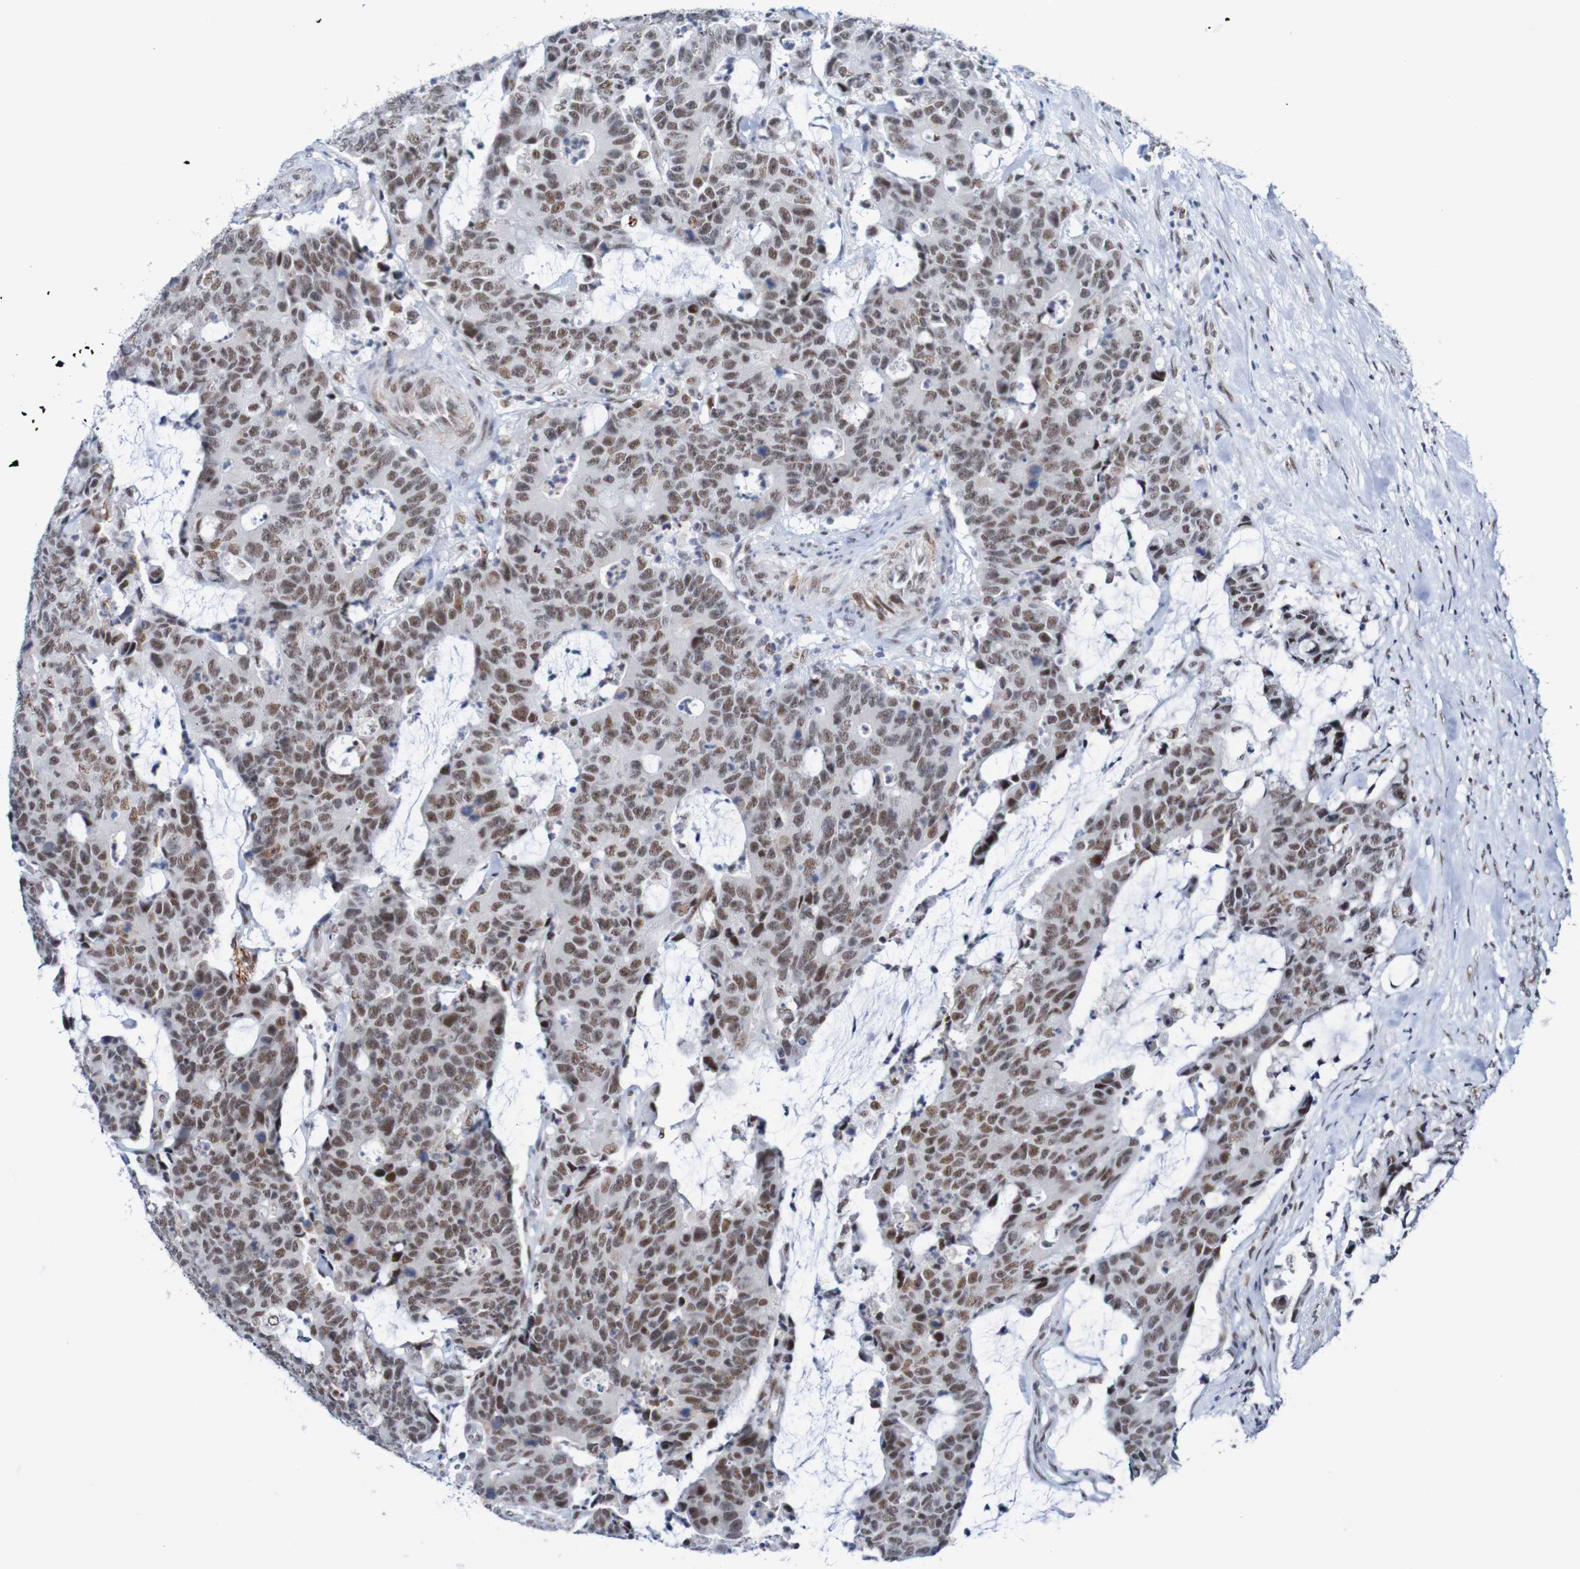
{"staining": {"intensity": "moderate", "quantity": ">75%", "location": "nuclear"}, "tissue": "colorectal cancer", "cell_type": "Tumor cells", "image_type": "cancer", "snomed": [{"axis": "morphology", "description": "Adenocarcinoma, NOS"}, {"axis": "topography", "description": "Colon"}], "caption": "IHC histopathology image of neoplastic tissue: colorectal cancer stained using immunohistochemistry shows medium levels of moderate protein expression localized specifically in the nuclear of tumor cells, appearing as a nuclear brown color.", "gene": "CDC5L", "patient": {"sex": "female", "age": 86}}